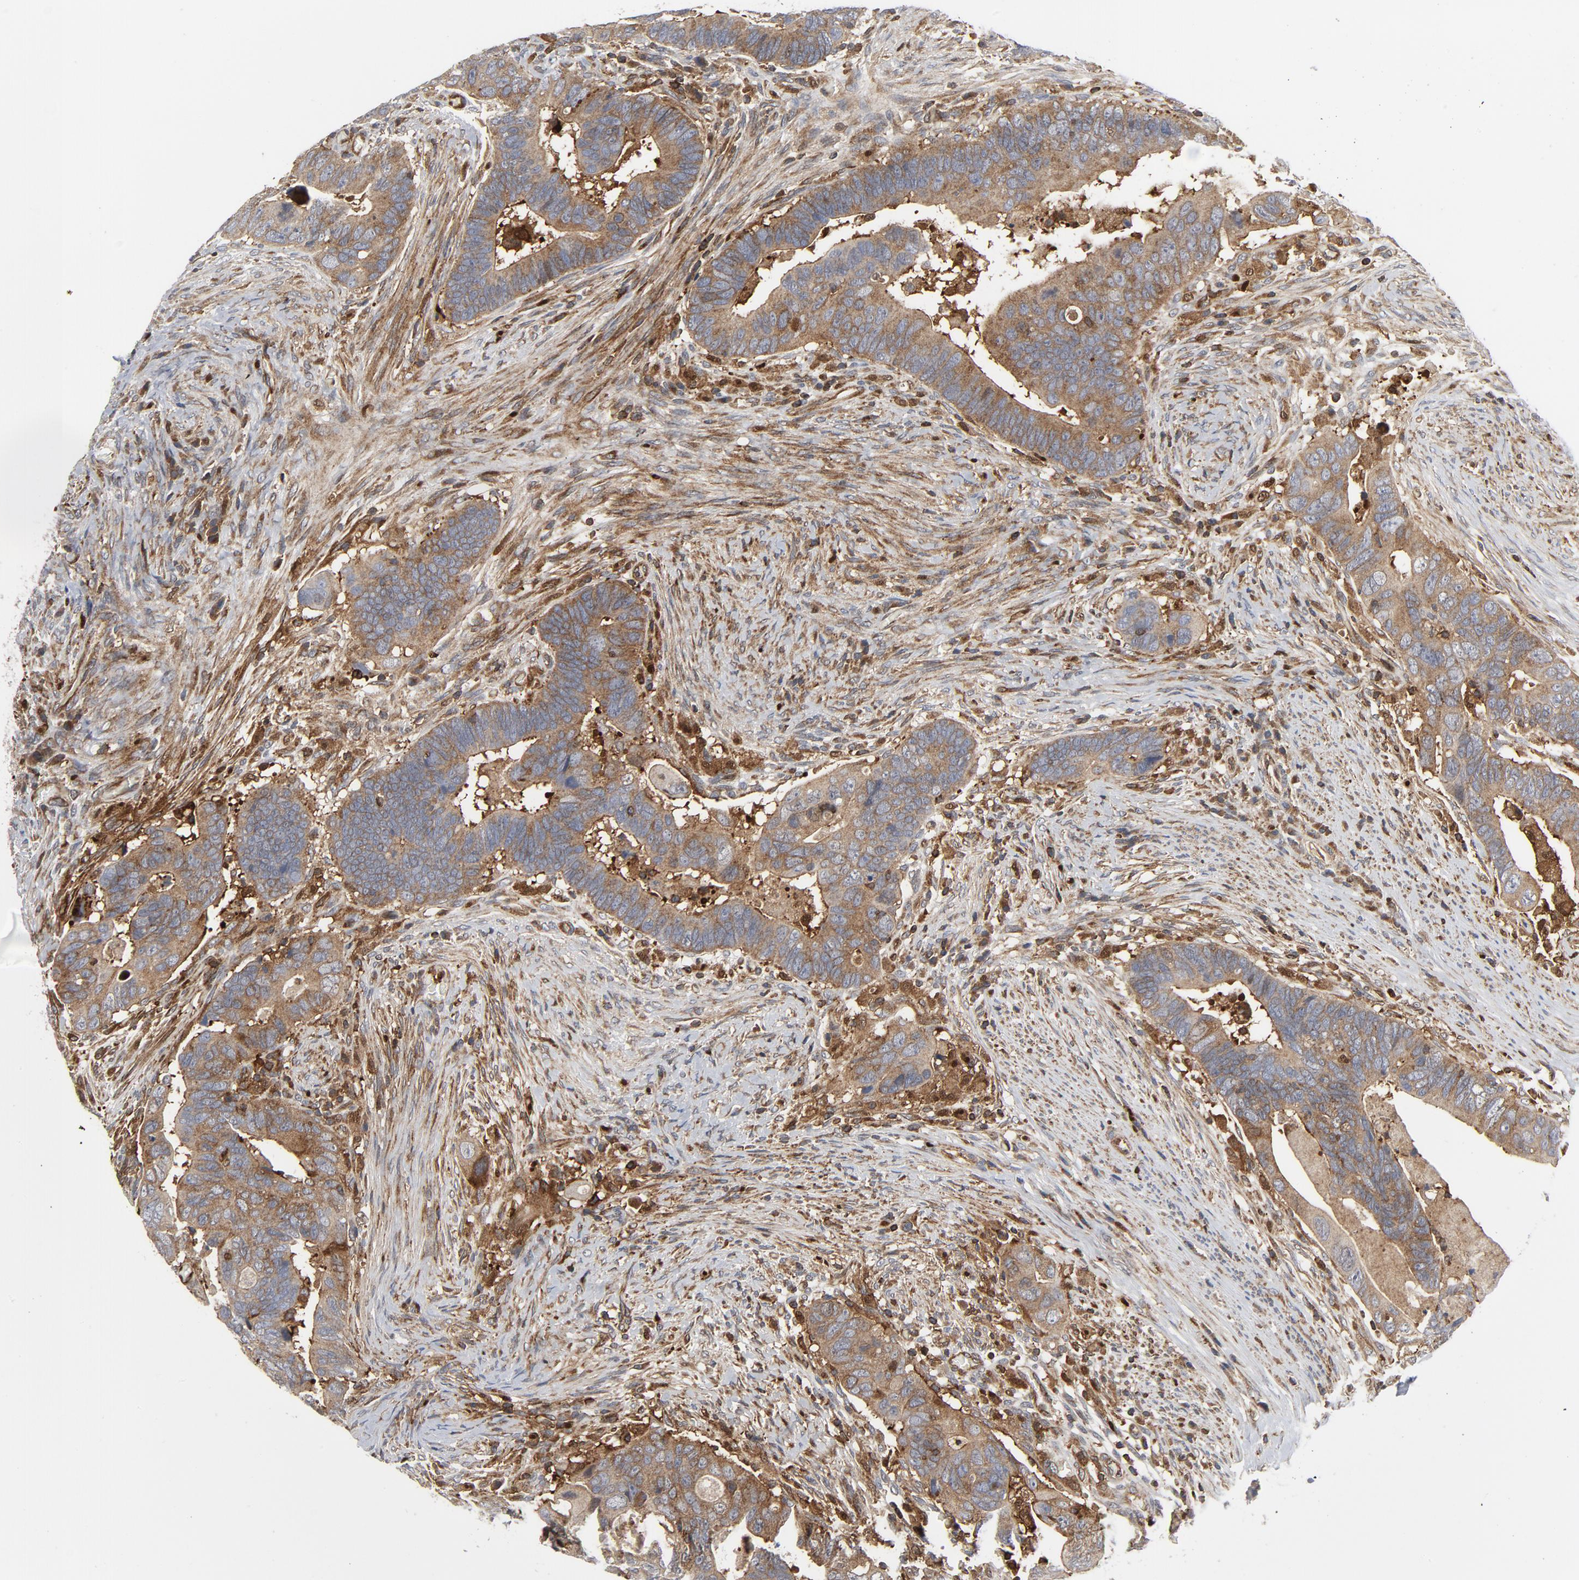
{"staining": {"intensity": "moderate", "quantity": ">75%", "location": "cytoplasmic/membranous"}, "tissue": "colorectal cancer", "cell_type": "Tumor cells", "image_type": "cancer", "snomed": [{"axis": "morphology", "description": "Adenocarcinoma, NOS"}, {"axis": "topography", "description": "Rectum"}], "caption": "A medium amount of moderate cytoplasmic/membranous expression is present in approximately >75% of tumor cells in colorectal cancer tissue. Ihc stains the protein of interest in brown and the nuclei are stained blue.", "gene": "YES1", "patient": {"sex": "male", "age": 53}}